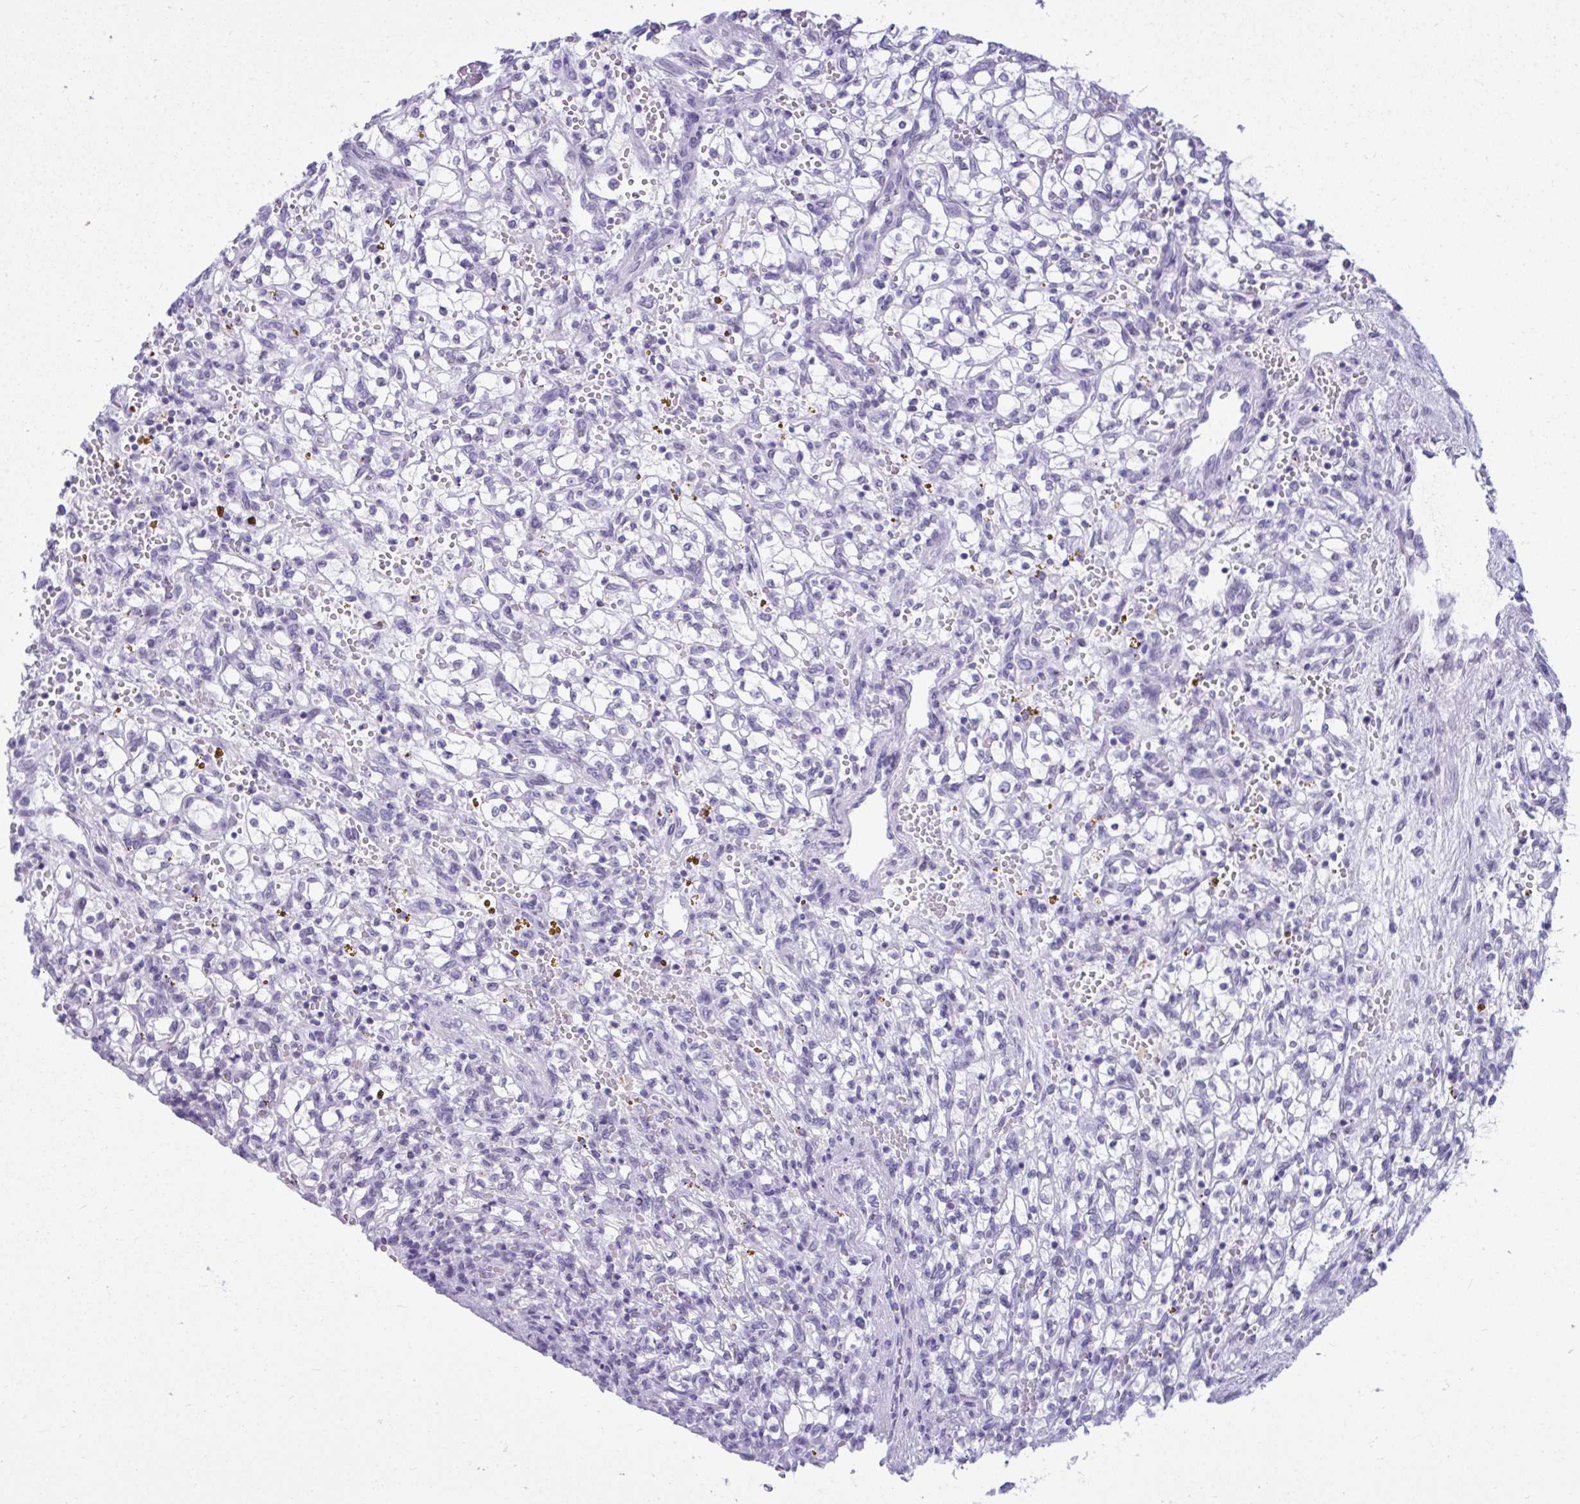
{"staining": {"intensity": "negative", "quantity": "none", "location": "none"}, "tissue": "renal cancer", "cell_type": "Tumor cells", "image_type": "cancer", "snomed": [{"axis": "morphology", "description": "Adenocarcinoma, NOS"}, {"axis": "topography", "description": "Kidney"}], "caption": "Image shows no protein expression in tumor cells of renal cancer (adenocarcinoma) tissue.", "gene": "OR5F1", "patient": {"sex": "female", "age": 64}}